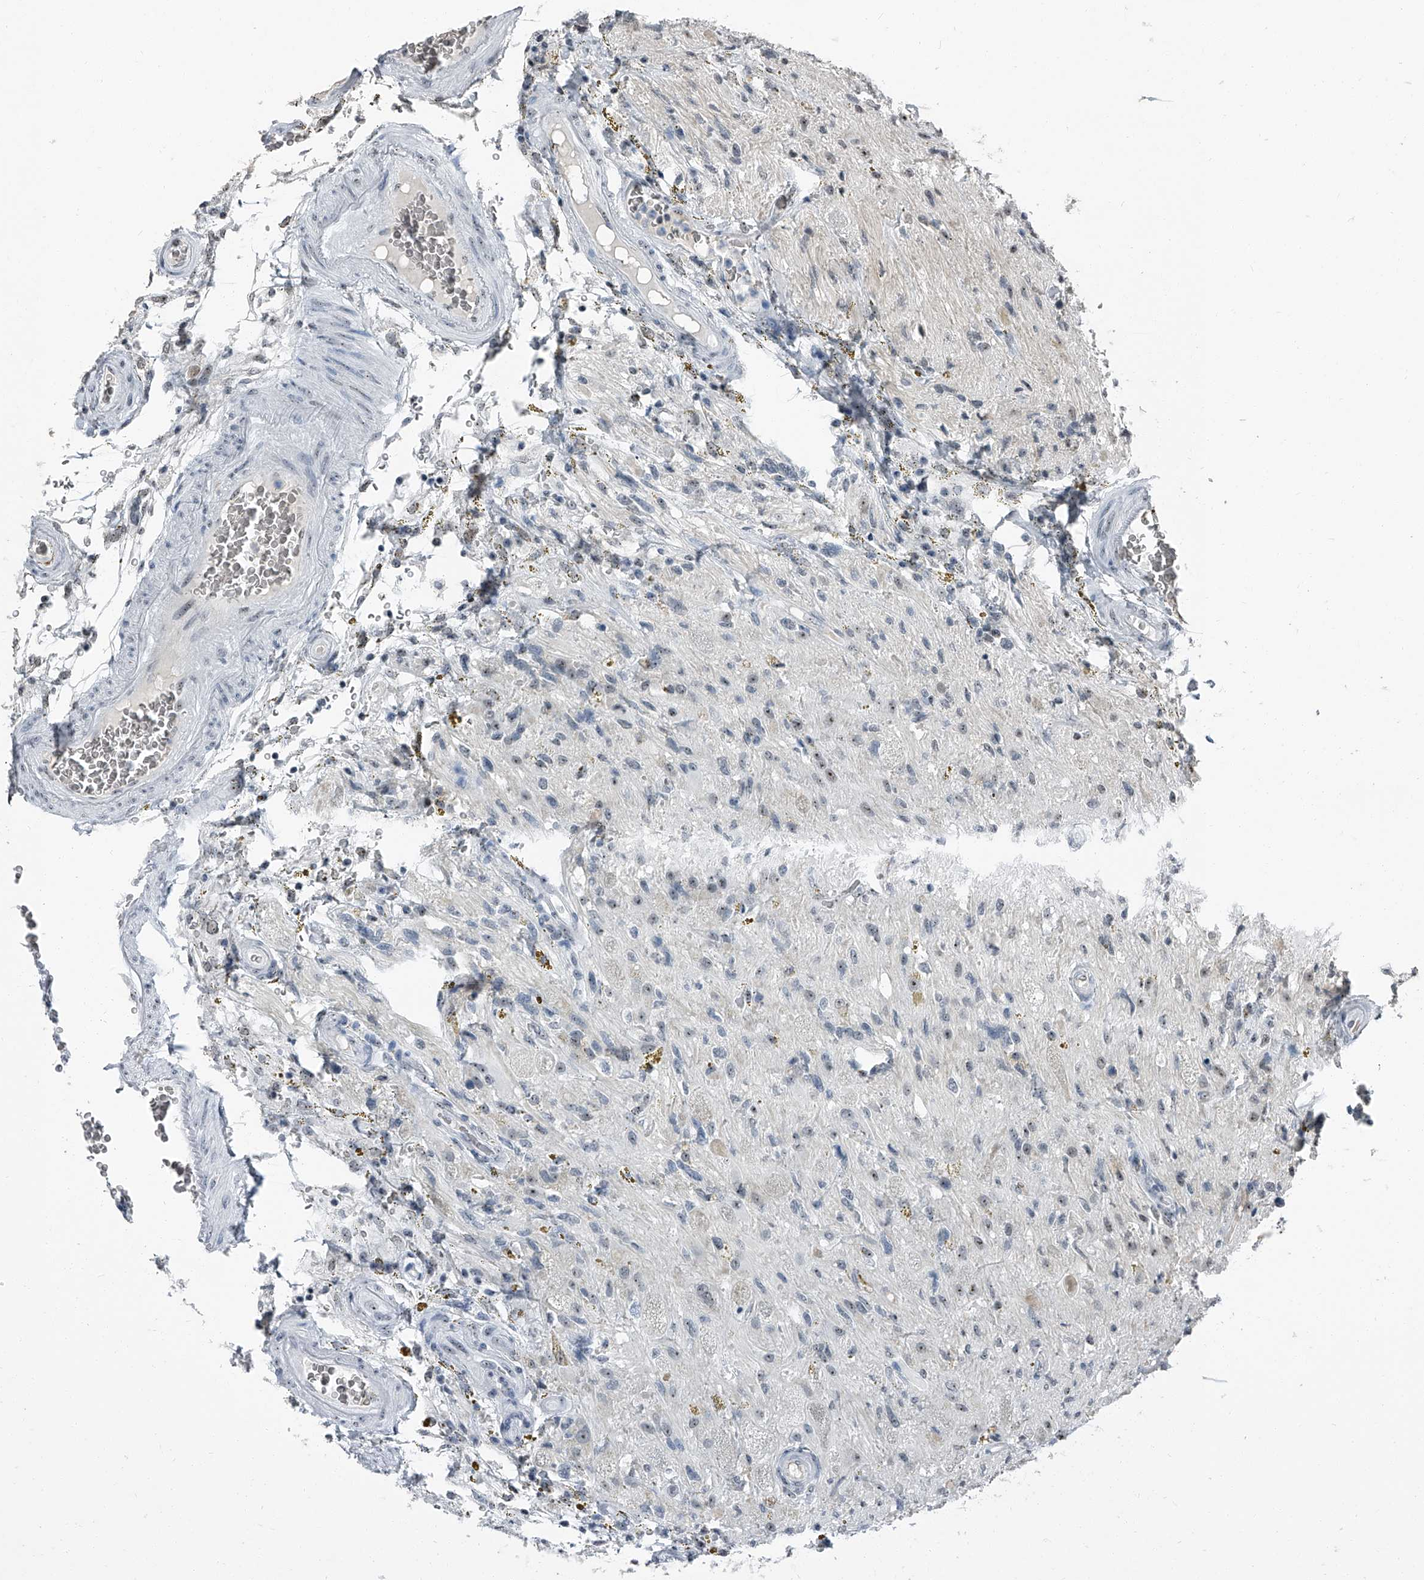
{"staining": {"intensity": "weak", "quantity": "25%-75%", "location": "nuclear"}, "tissue": "glioma", "cell_type": "Tumor cells", "image_type": "cancer", "snomed": [{"axis": "morphology", "description": "Glioma, malignant, High grade"}, {"axis": "topography", "description": "Brain"}], "caption": "DAB immunohistochemical staining of human malignant high-grade glioma demonstrates weak nuclear protein positivity in about 25%-75% of tumor cells.", "gene": "TCOF1", "patient": {"sex": "male", "age": 33}}